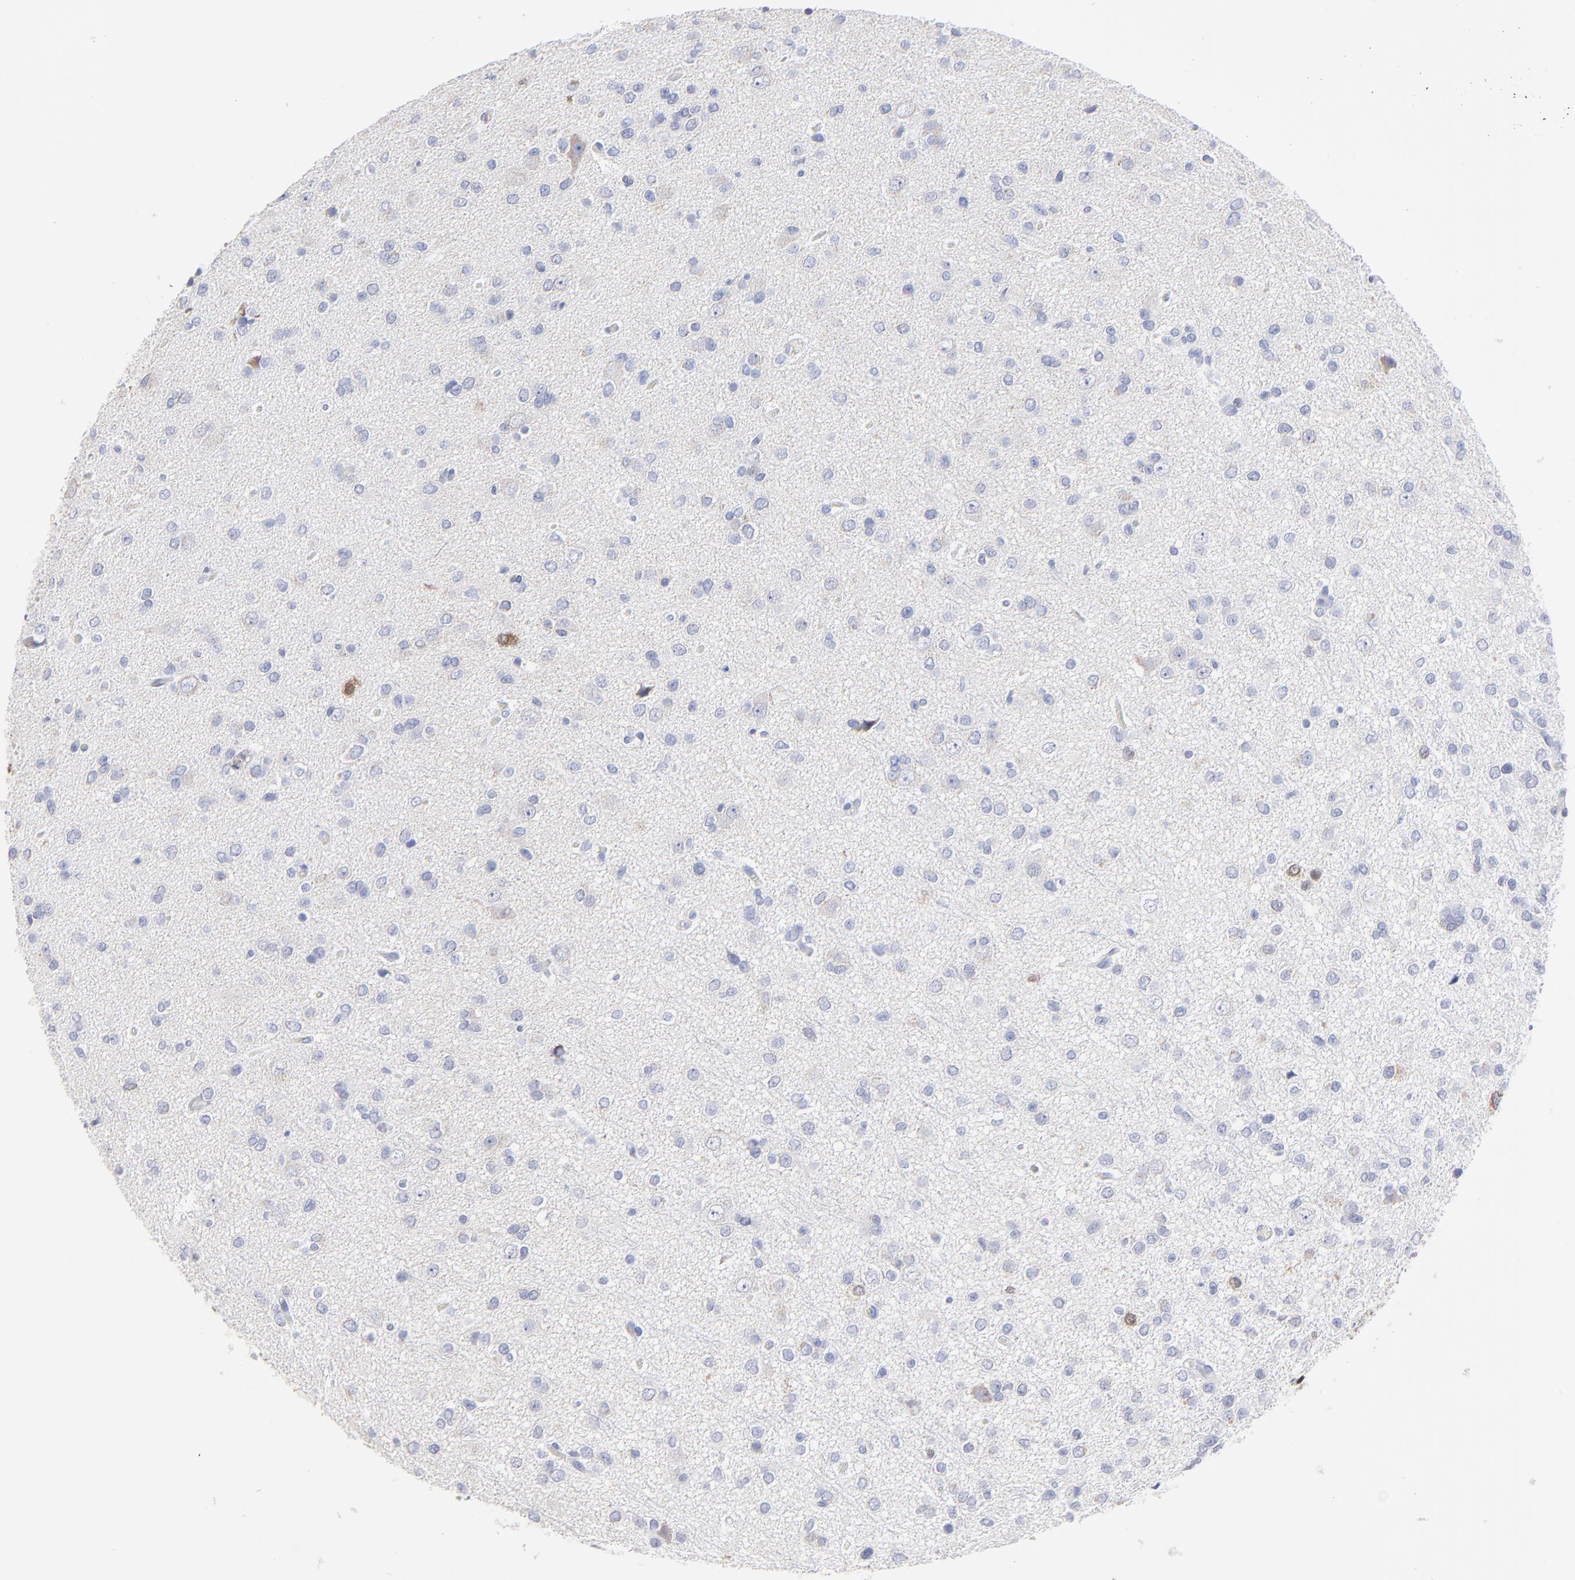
{"staining": {"intensity": "negative", "quantity": "none", "location": "none"}, "tissue": "glioma", "cell_type": "Tumor cells", "image_type": "cancer", "snomed": [{"axis": "morphology", "description": "Glioma, malignant, Low grade"}, {"axis": "topography", "description": "Brain"}], "caption": "Immunohistochemistry of malignant glioma (low-grade) demonstrates no staining in tumor cells. (DAB (3,3'-diaminobenzidine) immunohistochemistry with hematoxylin counter stain).", "gene": "NCAPH", "patient": {"sex": "male", "age": 42}}